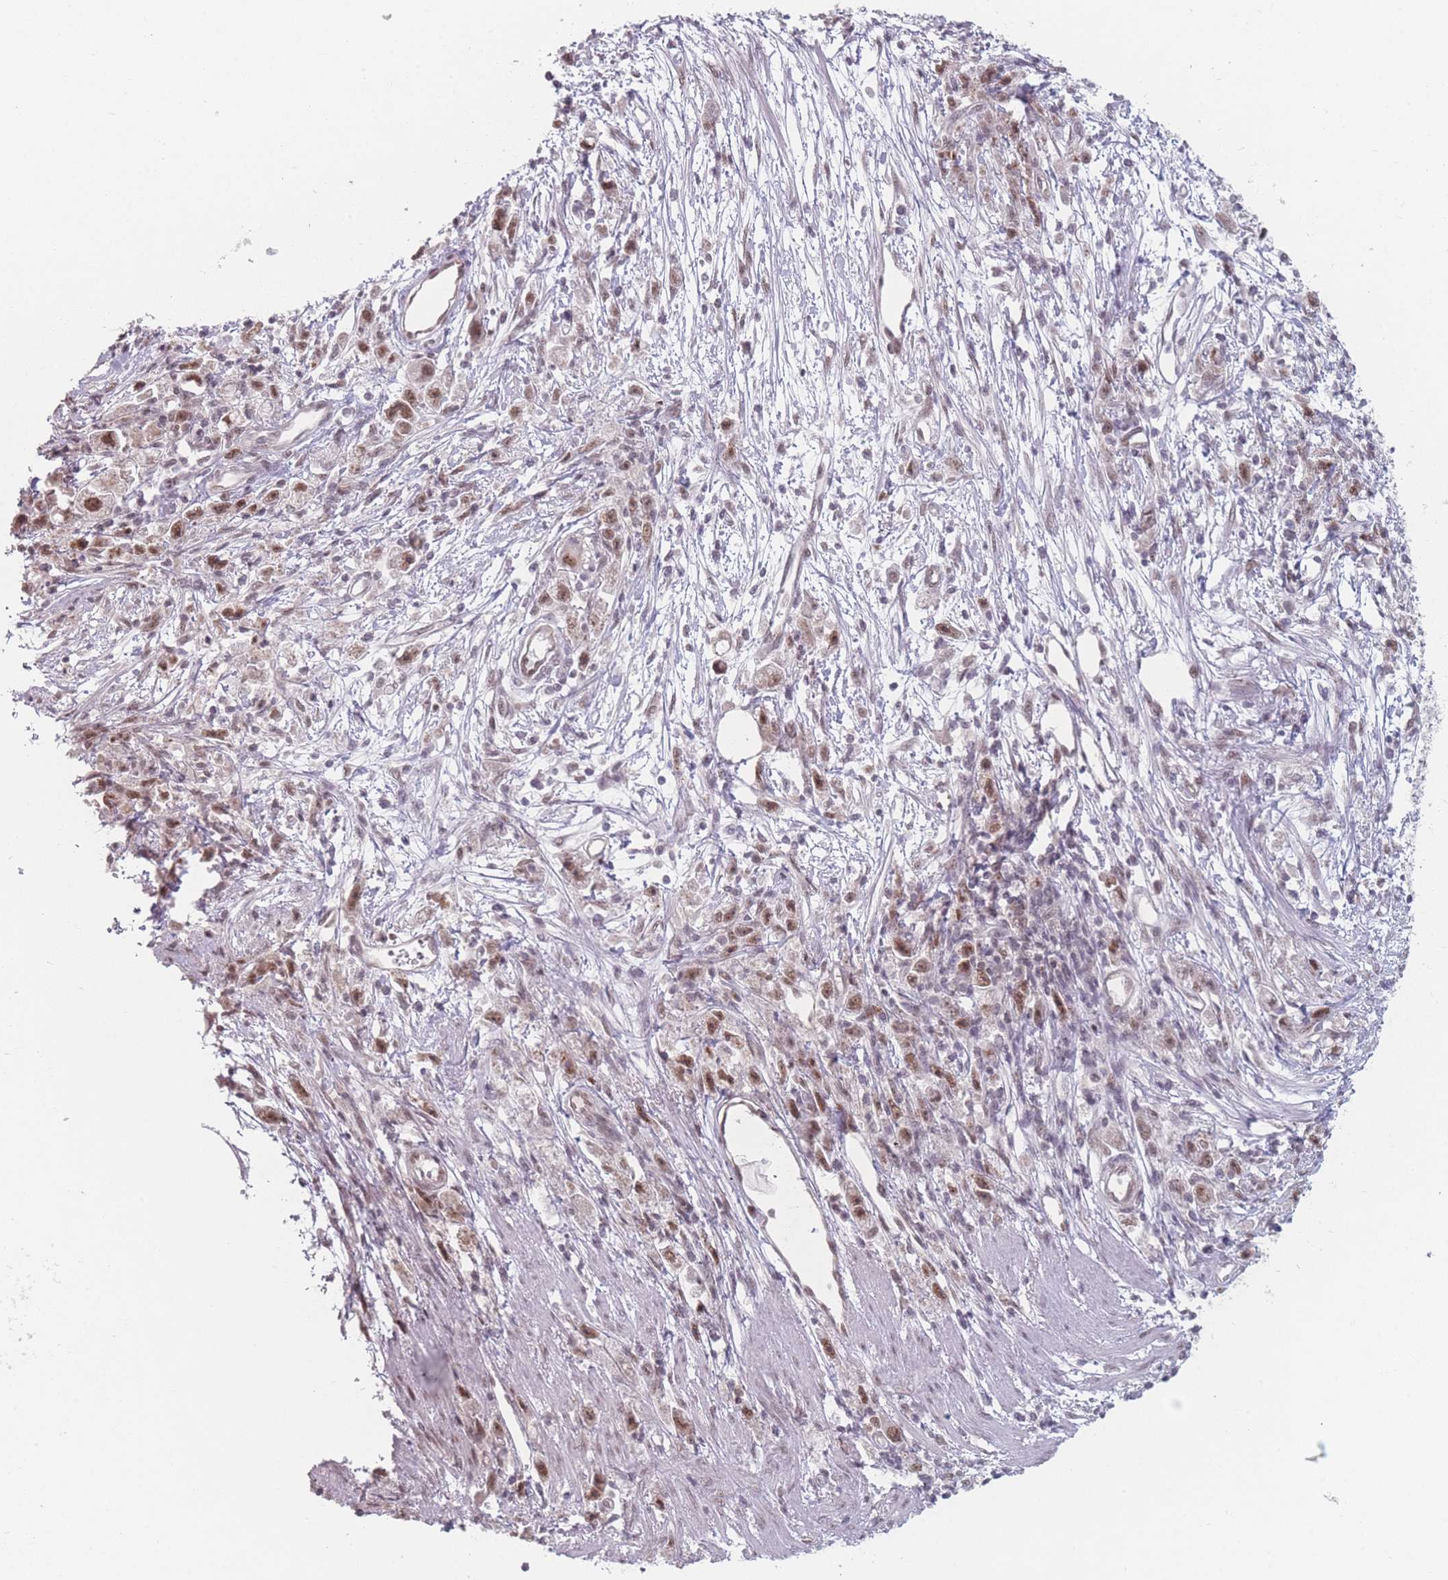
{"staining": {"intensity": "moderate", "quantity": ">75%", "location": "nuclear"}, "tissue": "stomach cancer", "cell_type": "Tumor cells", "image_type": "cancer", "snomed": [{"axis": "morphology", "description": "Adenocarcinoma, NOS"}, {"axis": "topography", "description": "Stomach"}], "caption": "A medium amount of moderate nuclear expression is identified in about >75% of tumor cells in stomach cancer tissue.", "gene": "ZC3H14", "patient": {"sex": "female", "age": 59}}